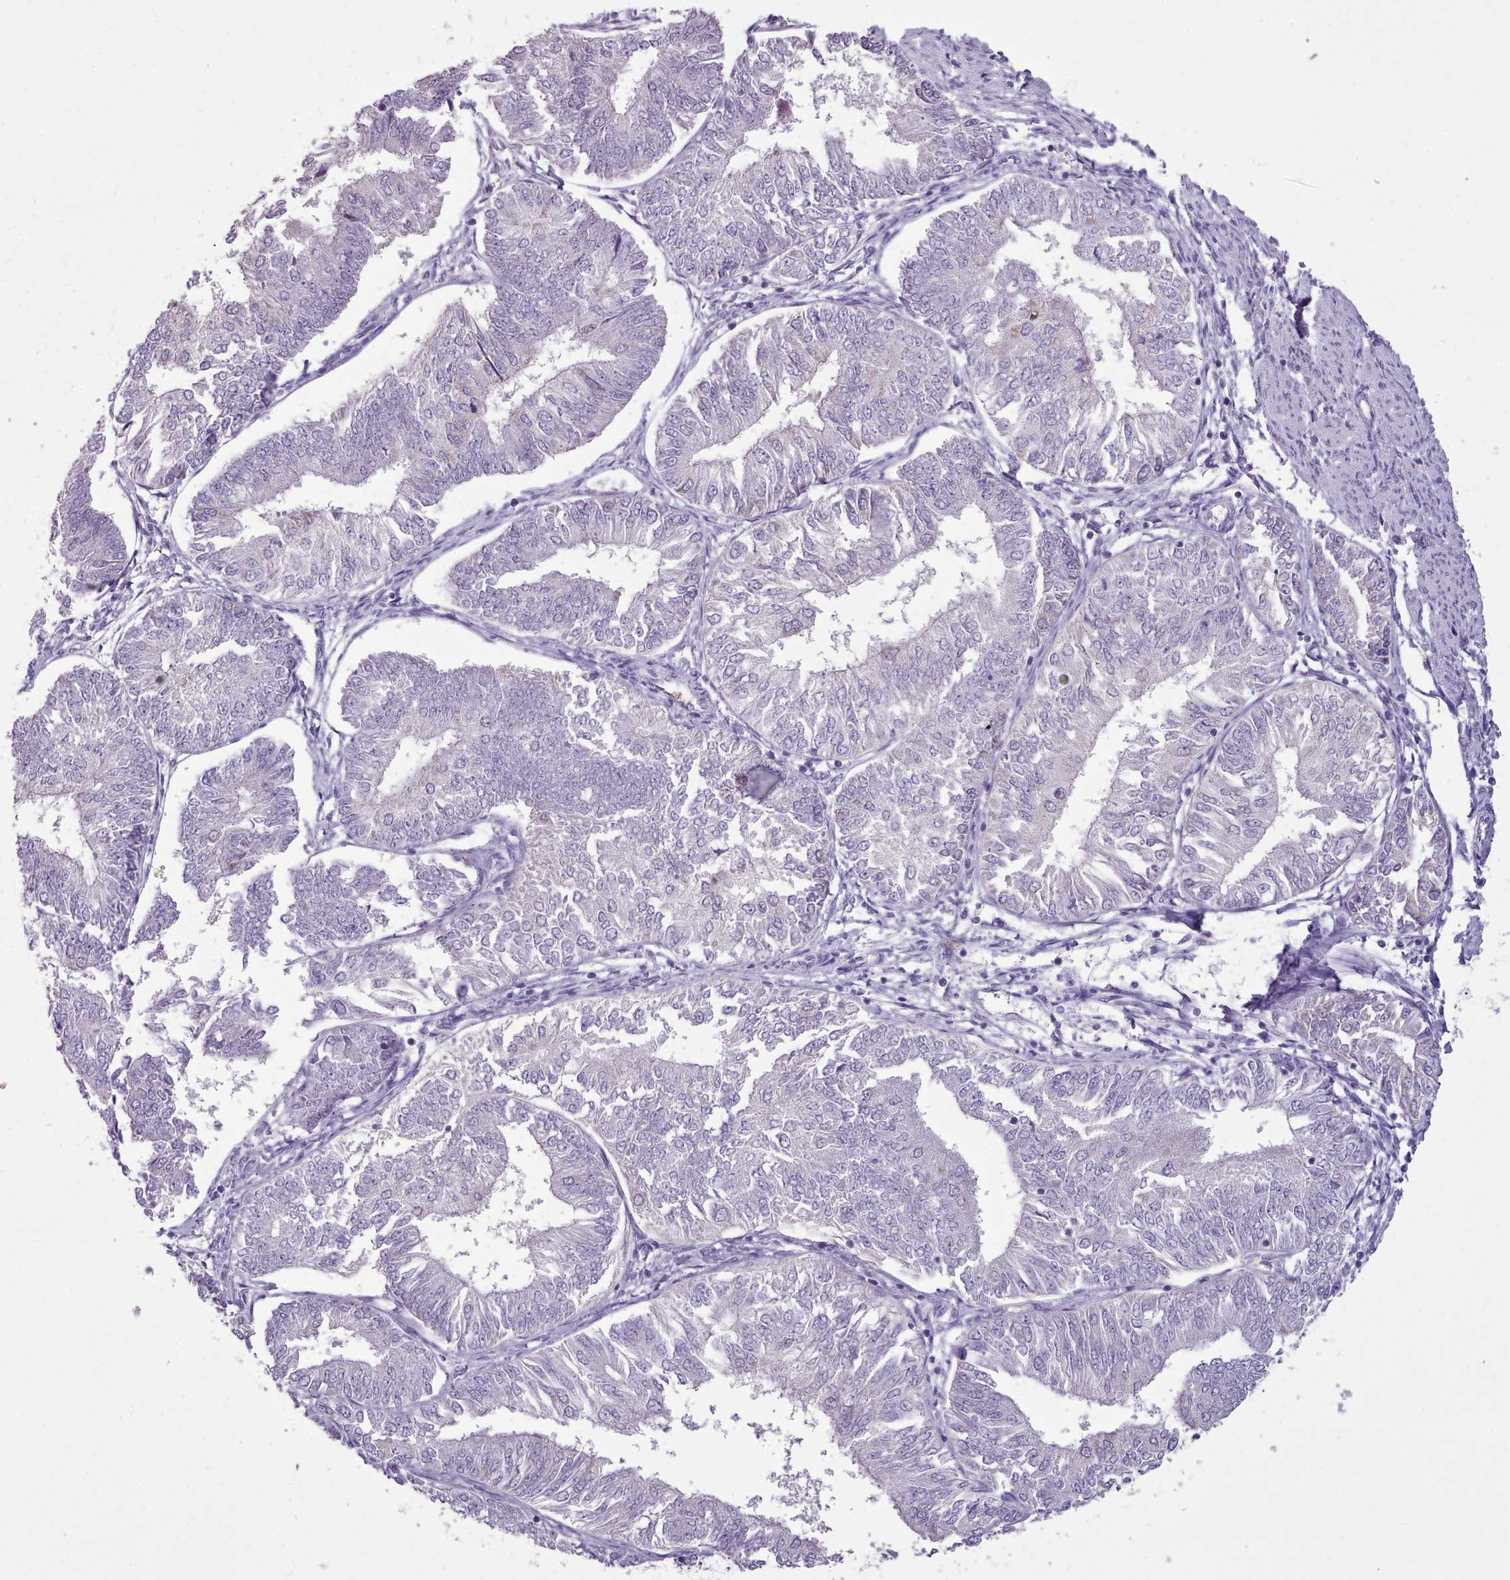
{"staining": {"intensity": "negative", "quantity": "none", "location": "none"}, "tissue": "endometrial cancer", "cell_type": "Tumor cells", "image_type": "cancer", "snomed": [{"axis": "morphology", "description": "Adenocarcinoma, NOS"}, {"axis": "topography", "description": "Endometrium"}], "caption": "DAB immunohistochemical staining of human endometrial adenocarcinoma displays no significant staining in tumor cells.", "gene": "AK4", "patient": {"sex": "female", "age": 58}}